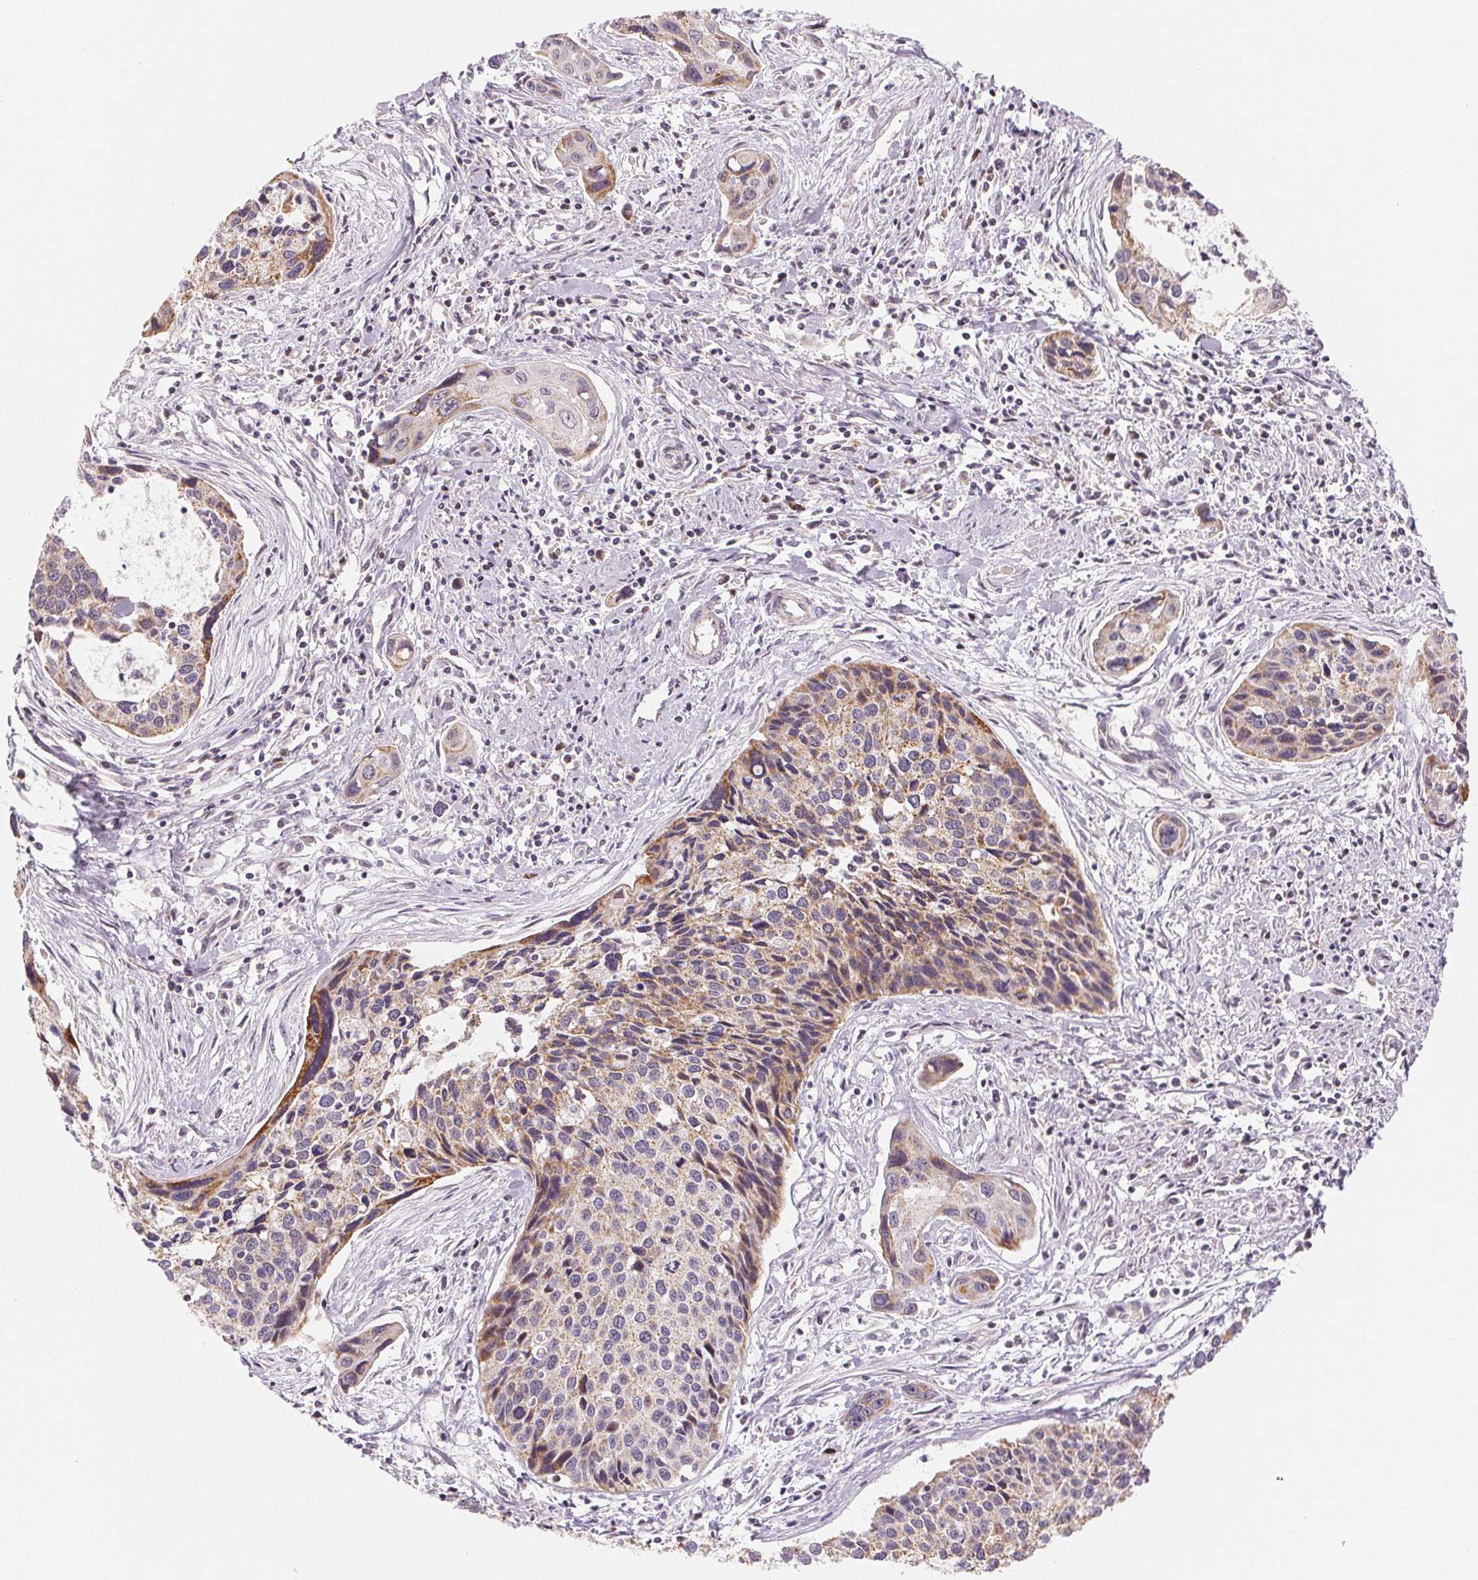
{"staining": {"intensity": "moderate", "quantity": "<25%", "location": "cytoplasmic/membranous"}, "tissue": "cervical cancer", "cell_type": "Tumor cells", "image_type": "cancer", "snomed": [{"axis": "morphology", "description": "Squamous cell carcinoma, NOS"}, {"axis": "topography", "description": "Cervix"}], "caption": "Moderate cytoplasmic/membranous expression for a protein is present in approximately <25% of tumor cells of cervical cancer using immunohistochemistry.", "gene": "HINT2", "patient": {"sex": "female", "age": 31}}